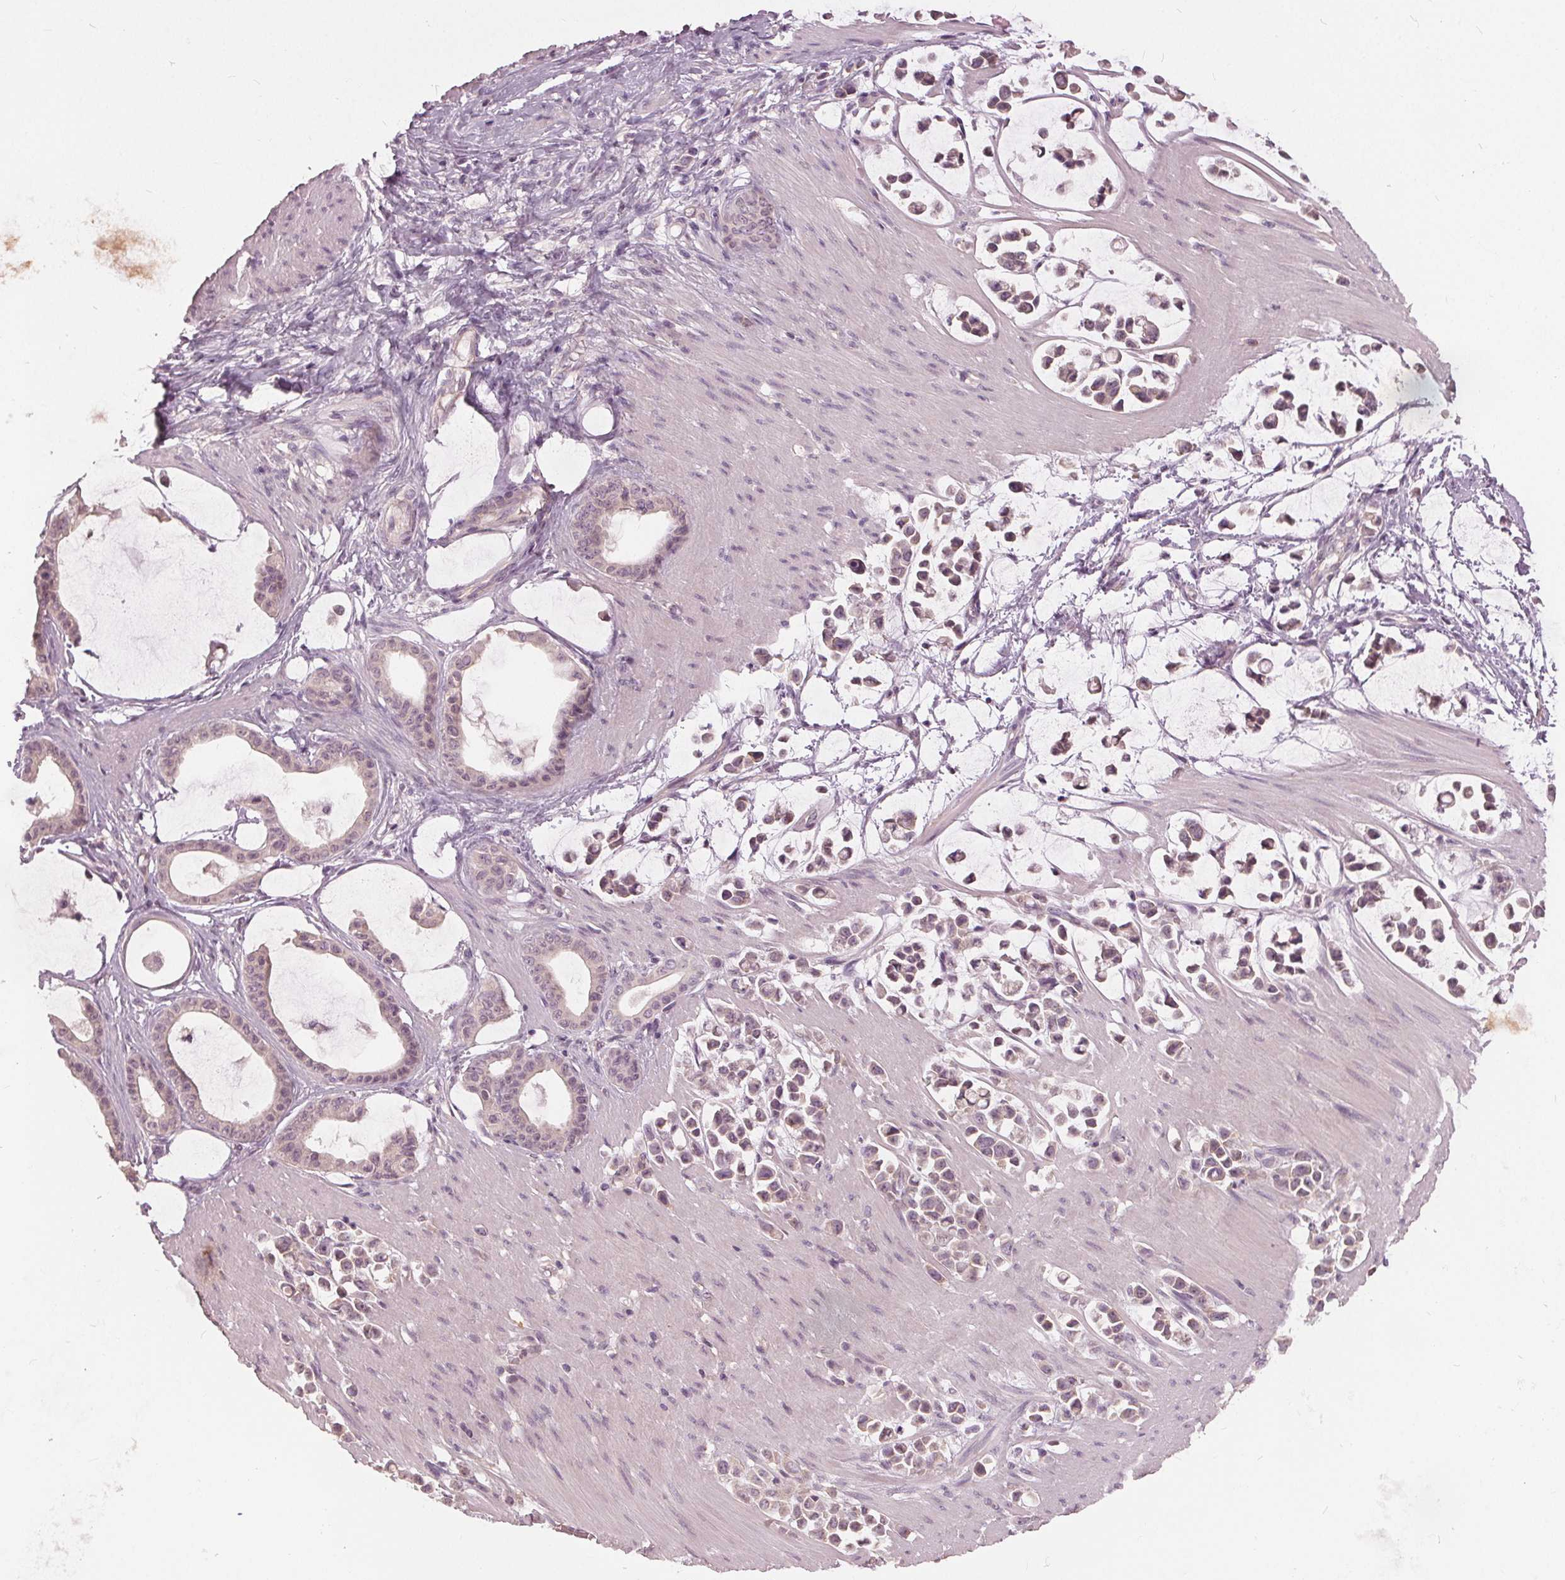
{"staining": {"intensity": "negative", "quantity": "none", "location": "none"}, "tissue": "stomach cancer", "cell_type": "Tumor cells", "image_type": "cancer", "snomed": [{"axis": "morphology", "description": "Adenocarcinoma, NOS"}, {"axis": "topography", "description": "Stomach"}], "caption": "Image shows no significant protein expression in tumor cells of stomach cancer.", "gene": "KLK13", "patient": {"sex": "male", "age": 82}}